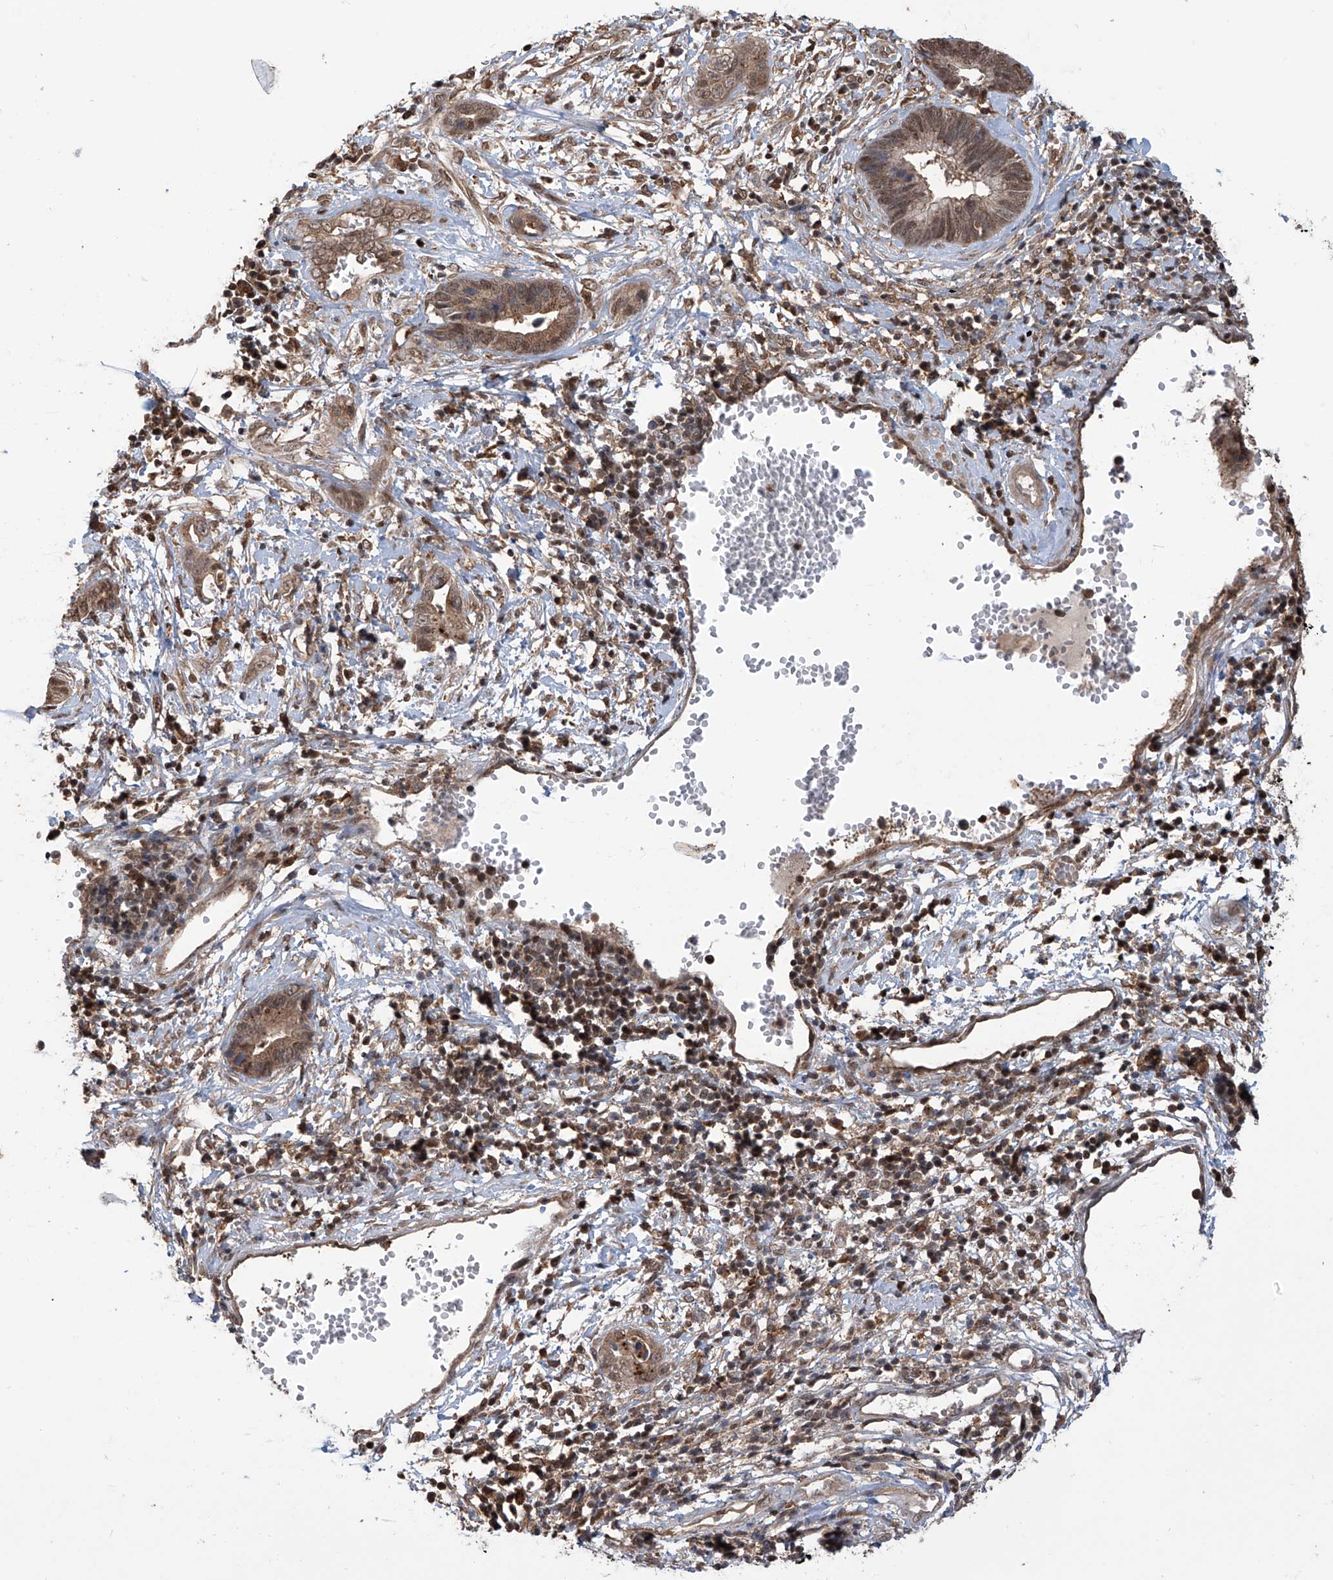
{"staining": {"intensity": "moderate", "quantity": ">75%", "location": "cytoplasmic/membranous,nuclear"}, "tissue": "cervical cancer", "cell_type": "Tumor cells", "image_type": "cancer", "snomed": [{"axis": "morphology", "description": "Adenocarcinoma, NOS"}, {"axis": "topography", "description": "Cervix"}], "caption": "Tumor cells exhibit medium levels of moderate cytoplasmic/membranous and nuclear staining in about >75% of cells in human cervical adenocarcinoma.", "gene": "HOXC8", "patient": {"sex": "female", "age": 44}}